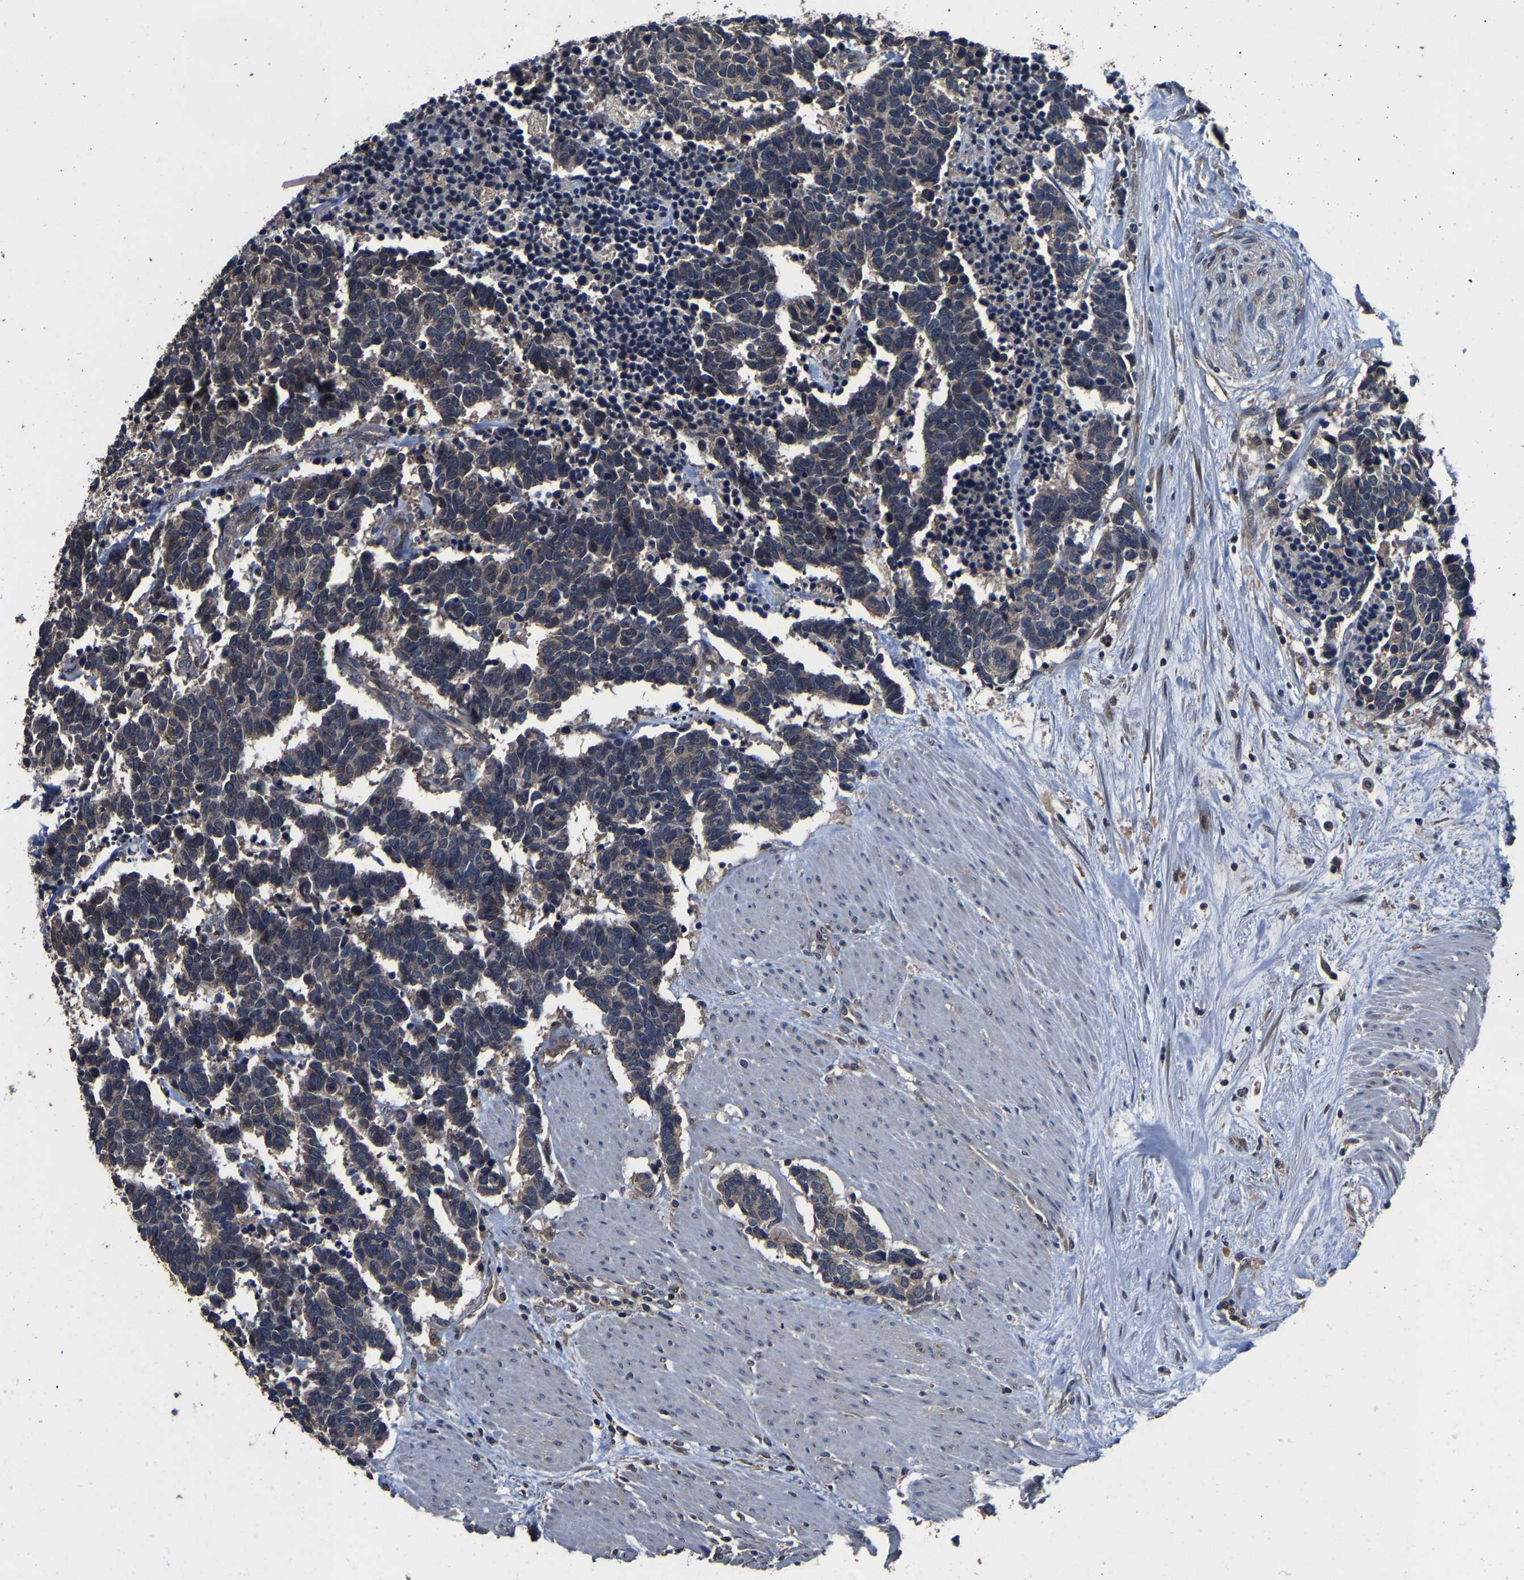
{"staining": {"intensity": "weak", "quantity": ">75%", "location": "cytoplasmic/membranous"}, "tissue": "carcinoid", "cell_type": "Tumor cells", "image_type": "cancer", "snomed": [{"axis": "morphology", "description": "Carcinoma, NOS"}, {"axis": "morphology", "description": "Carcinoid, malignant, NOS"}, {"axis": "topography", "description": "Urinary bladder"}], "caption": "Immunohistochemical staining of human carcinoid reveals weak cytoplasmic/membranous protein staining in about >75% of tumor cells.", "gene": "EBAG9", "patient": {"sex": "male", "age": 57}}